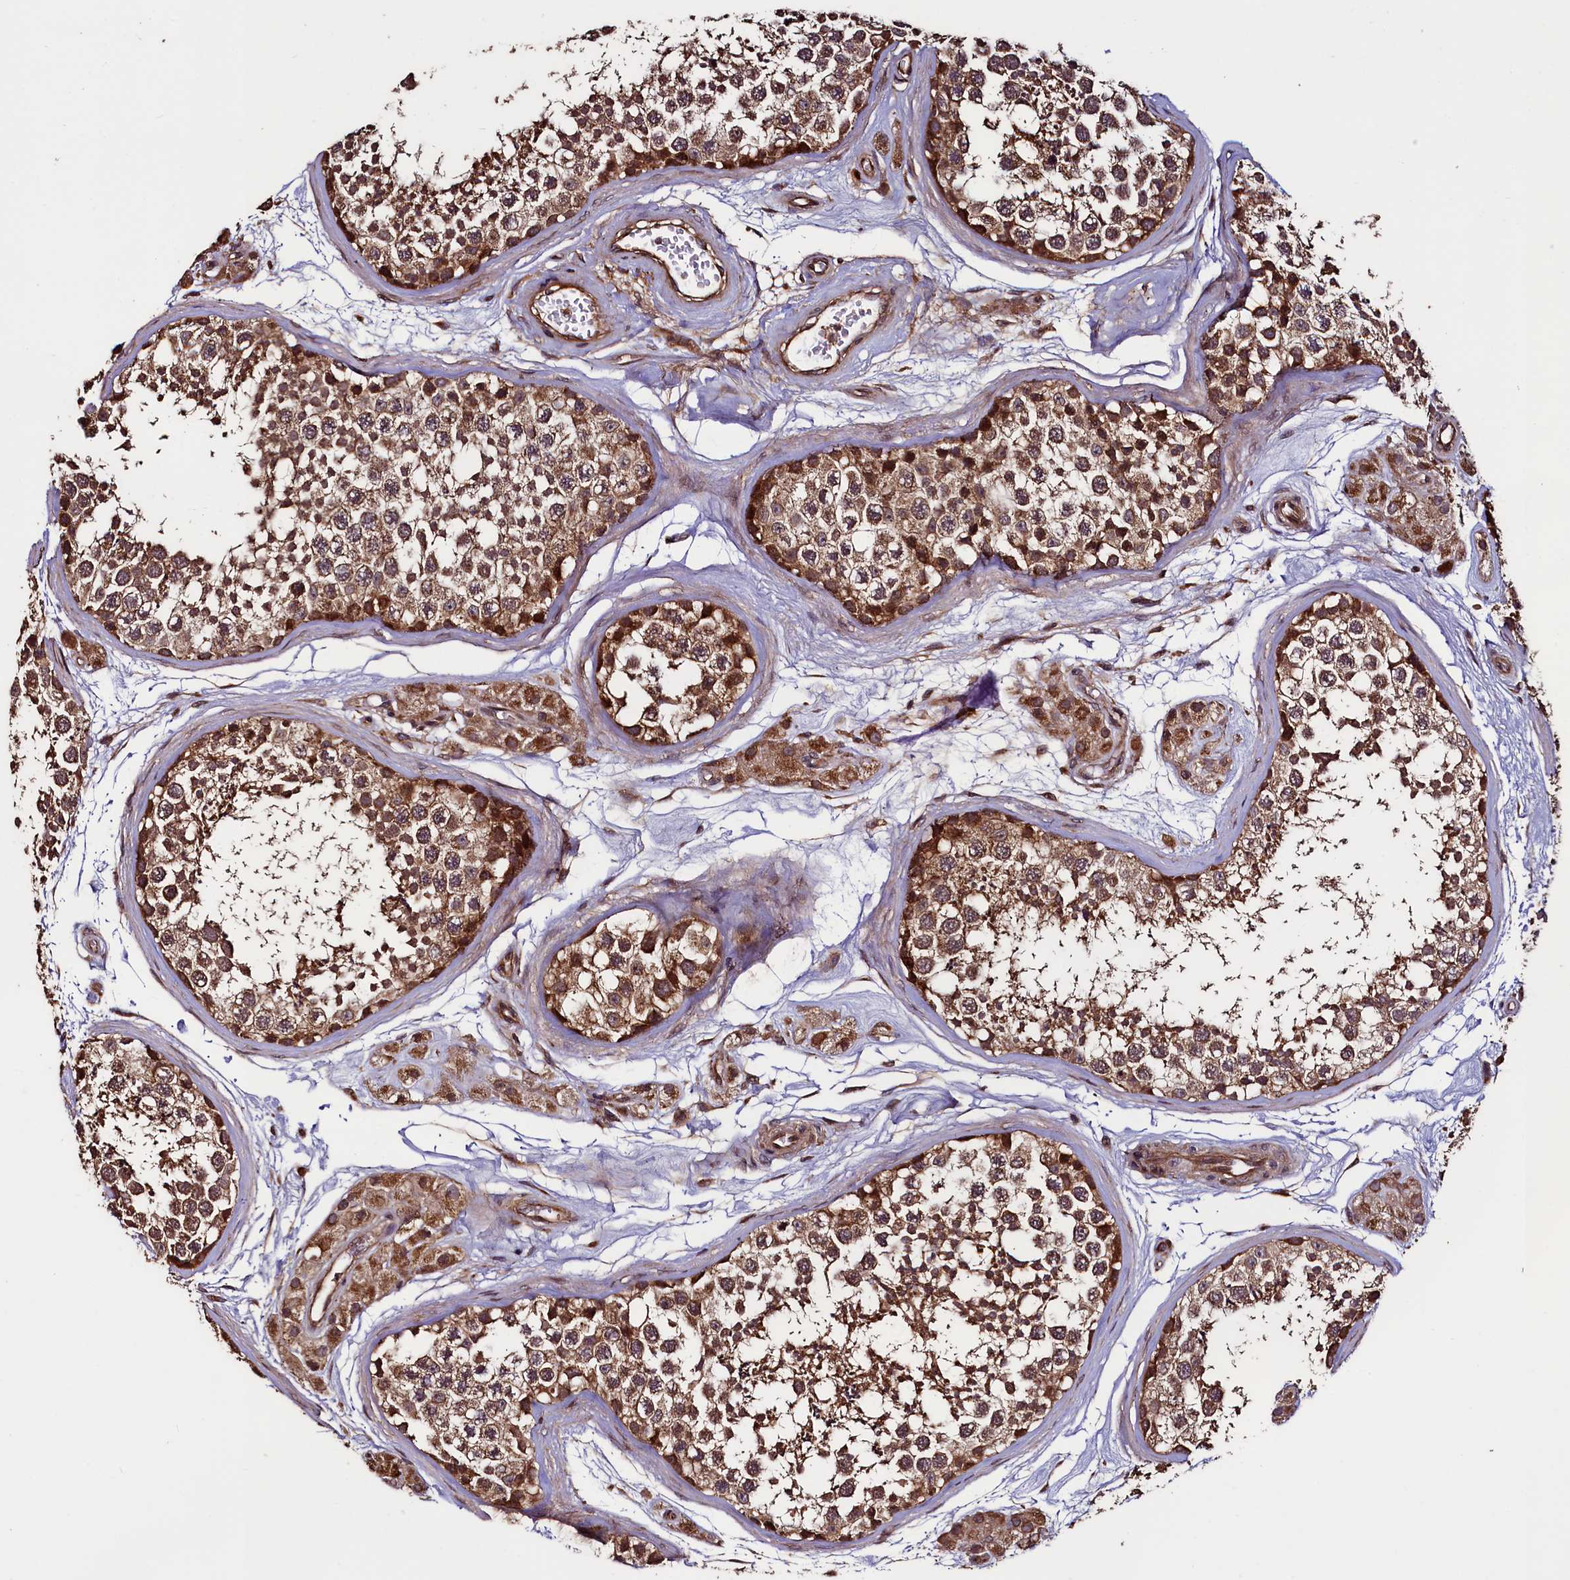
{"staining": {"intensity": "strong", "quantity": ">75%", "location": "cytoplasmic/membranous"}, "tissue": "testis", "cell_type": "Cells in seminiferous ducts", "image_type": "normal", "snomed": [{"axis": "morphology", "description": "Normal tissue, NOS"}, {"axis": "topography", "description": "Testis"}], "caption": "DAB immunohistochemical staining of unremarkable testis shows strong cytoplasmic/membranous protein staining in about >75% of cells in seminiferous ducts. (Brightfield microscopy of DAB IHC at high magnification).", "gene": "RBFA", "patient": {"sex": "male", "age": 56}}